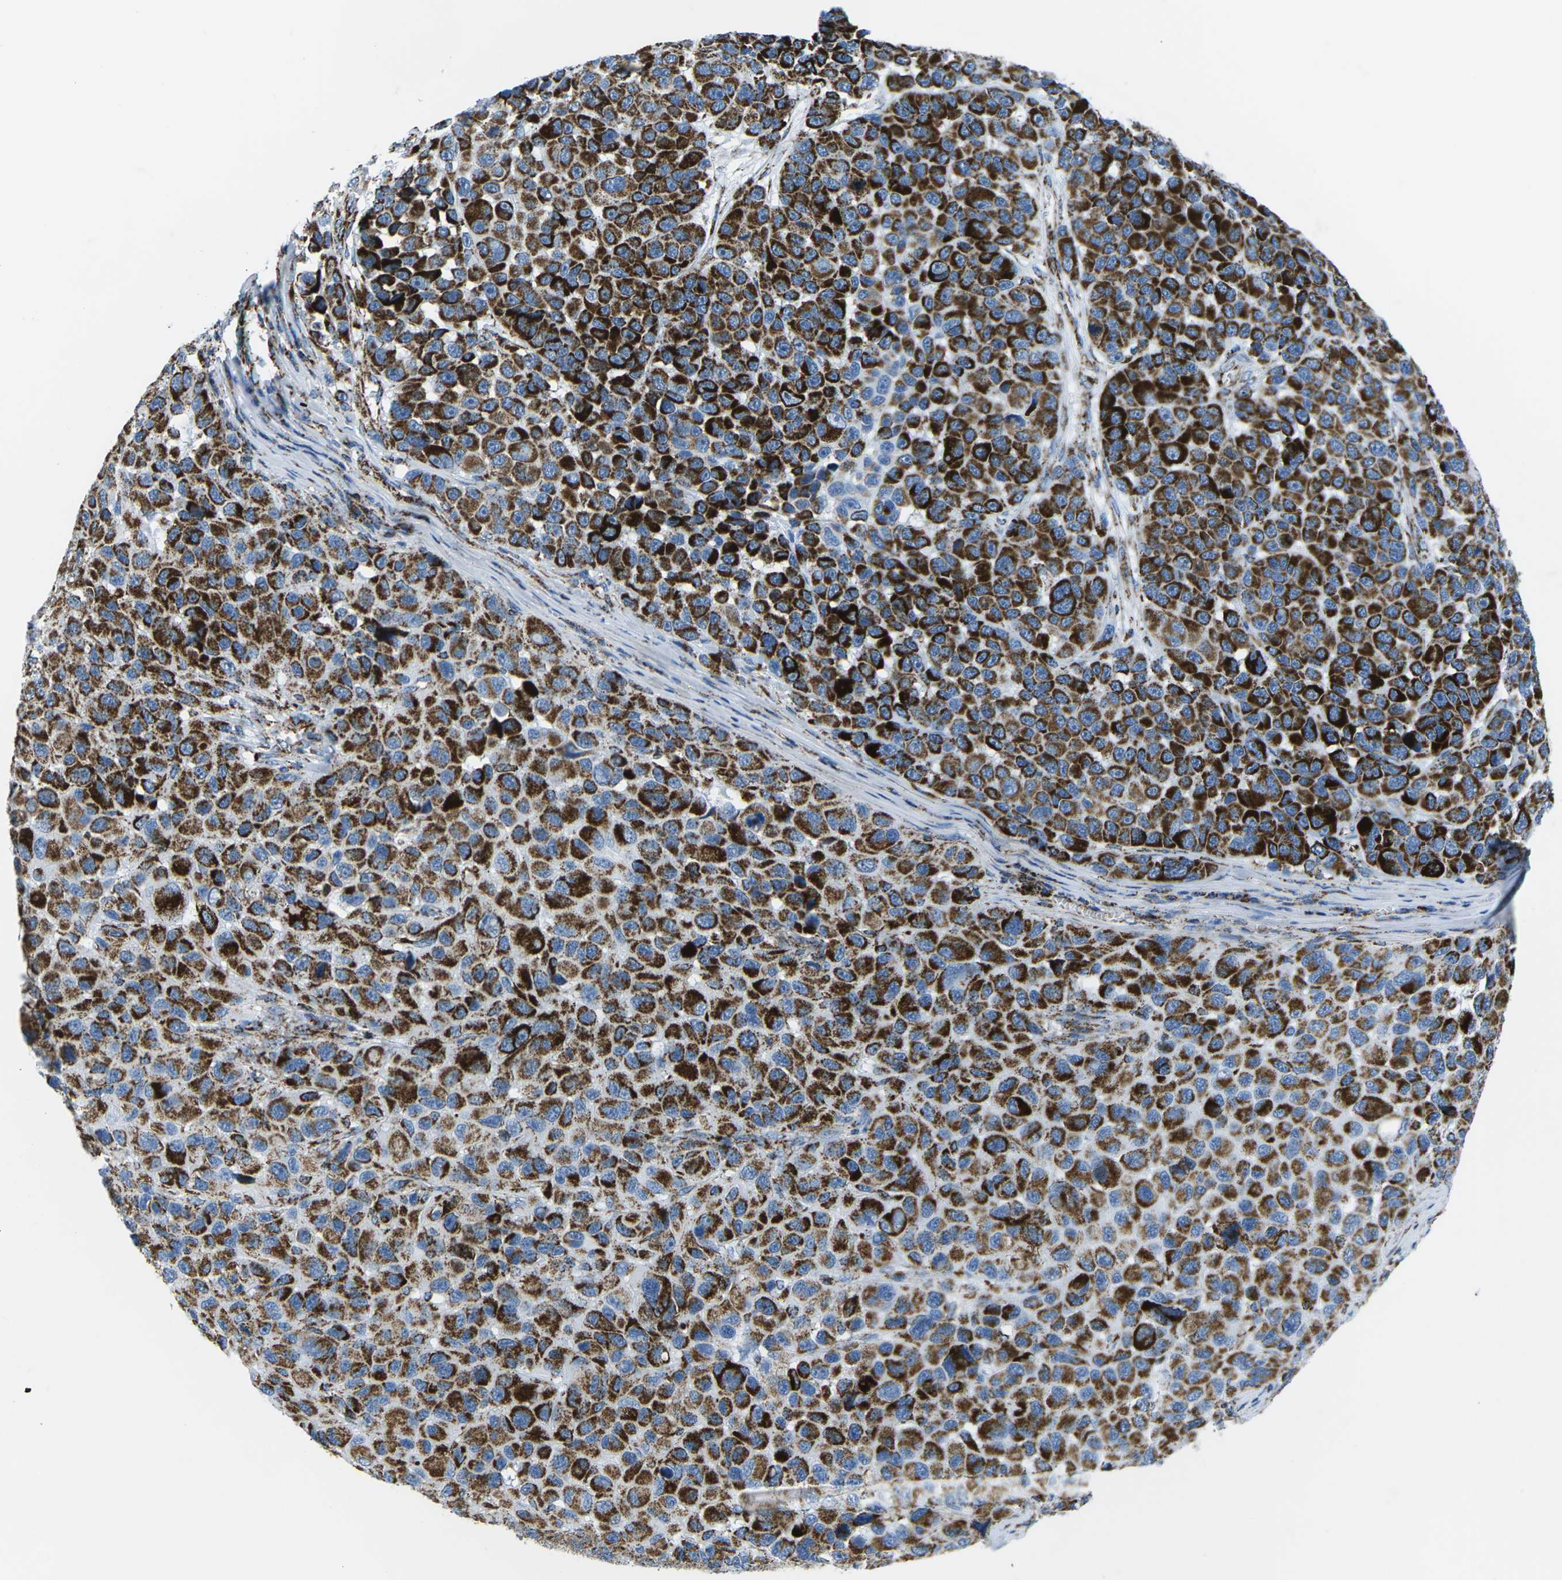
{"staining": {"intensity": "moderate", "quantity": ">75%", "location": "cytoplasmic/membranous"}, "tissue": "melanoma", "cell_type": "Tumor cells", "image_type": "cancer", "snomed": [{"axis": "morphology", "description": "Malignant melanoma, NOS"}, {"axis": "topography", "description": "Skin"}], "caption": "Protein analysis of malignant melanoma tissue reveals moderate cytoplasmic/membranous positivity in about >75% of tumor cells.", "gene": "COX6C", "patient": {"sex": "male", "age": 53}}